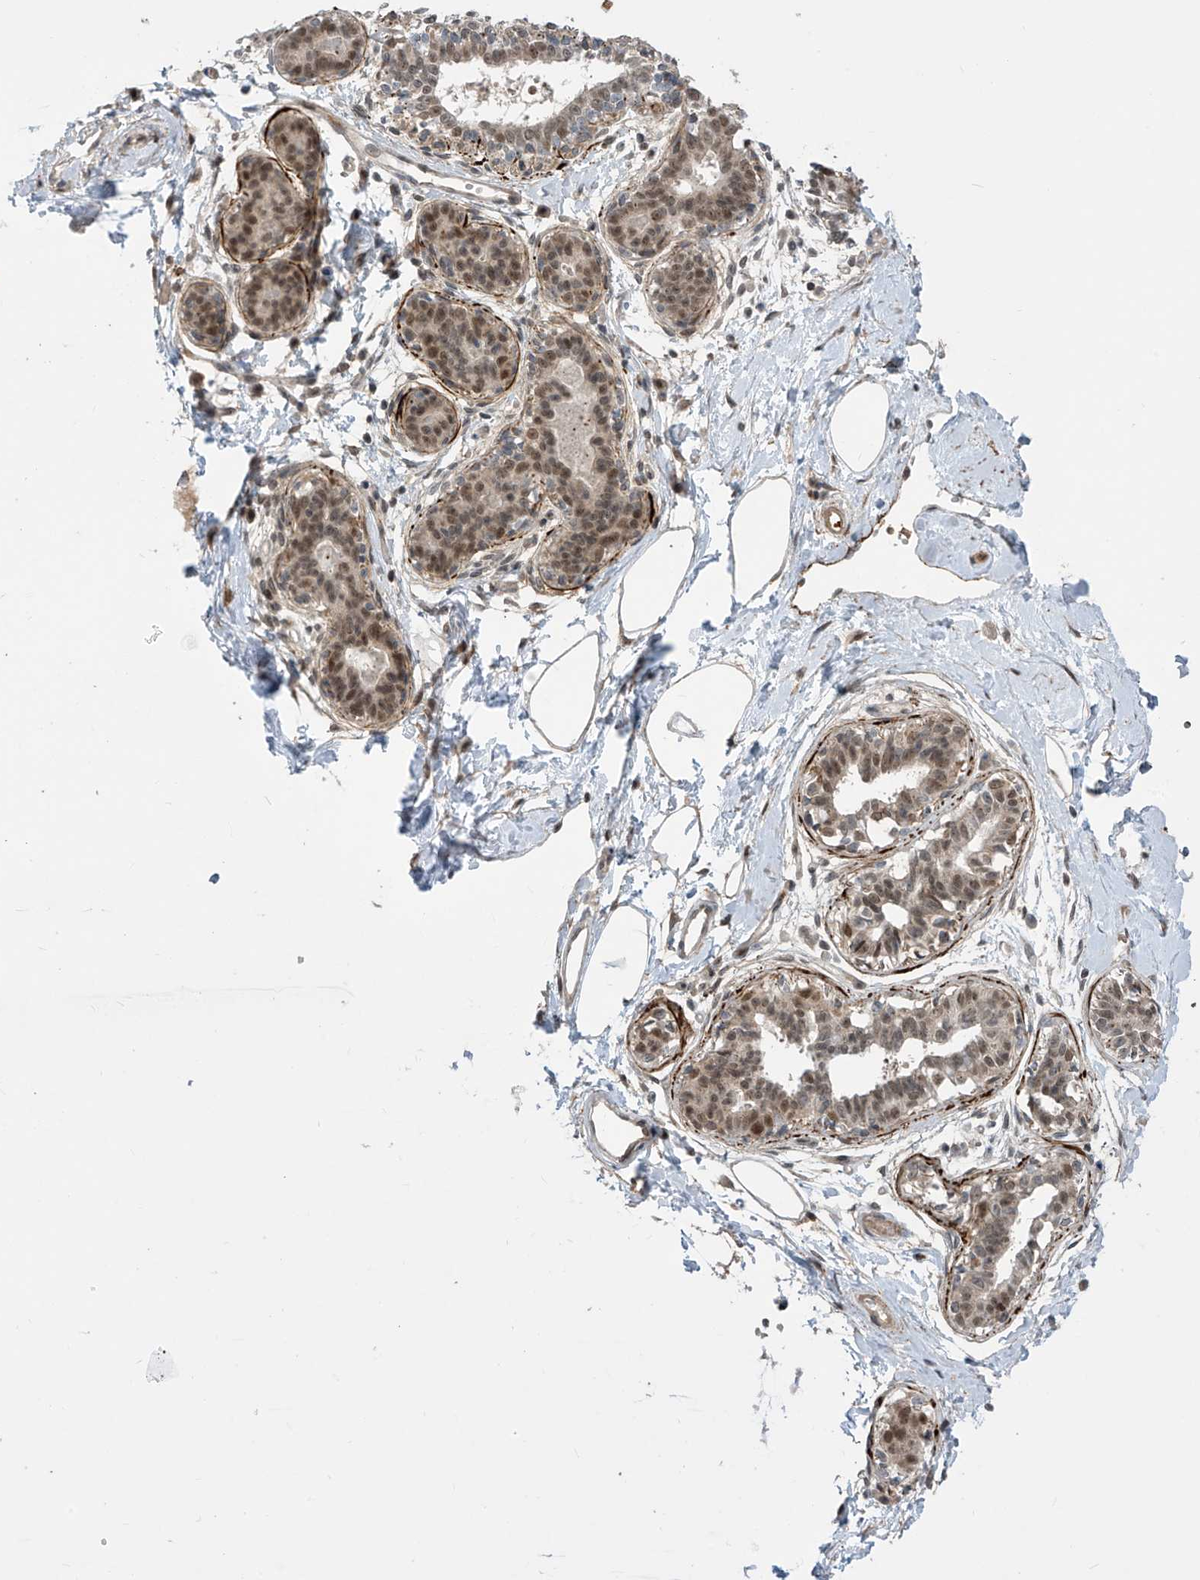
{"staining": {"intensity": "weak", "quantity": "25%-75%", "location": "cytoplasmic/membranous,nuclear"}, "tissue": "breast", "cell_type": "Adipocytes", "image_type": "normal", "snomed": [{"axis": "morphology", "description": "Normal tissue, NOS"}, {"axis": "topography", "description": "Breast"}], "caption": "Immunohistochemical staining of normal human breast shows 25%-75% levels of weak cytoplasmic/membranous,nuclear protein expression in about 25%-75% of adipocytes. The staining was performed using DAB (3,3'-diaminobenzidine), with brown indicating positive protein expression. Nuclei are stained blue with hematoxylin.", "gene": "LAGE3", "patient": {"sex": "female", "age": 45}}